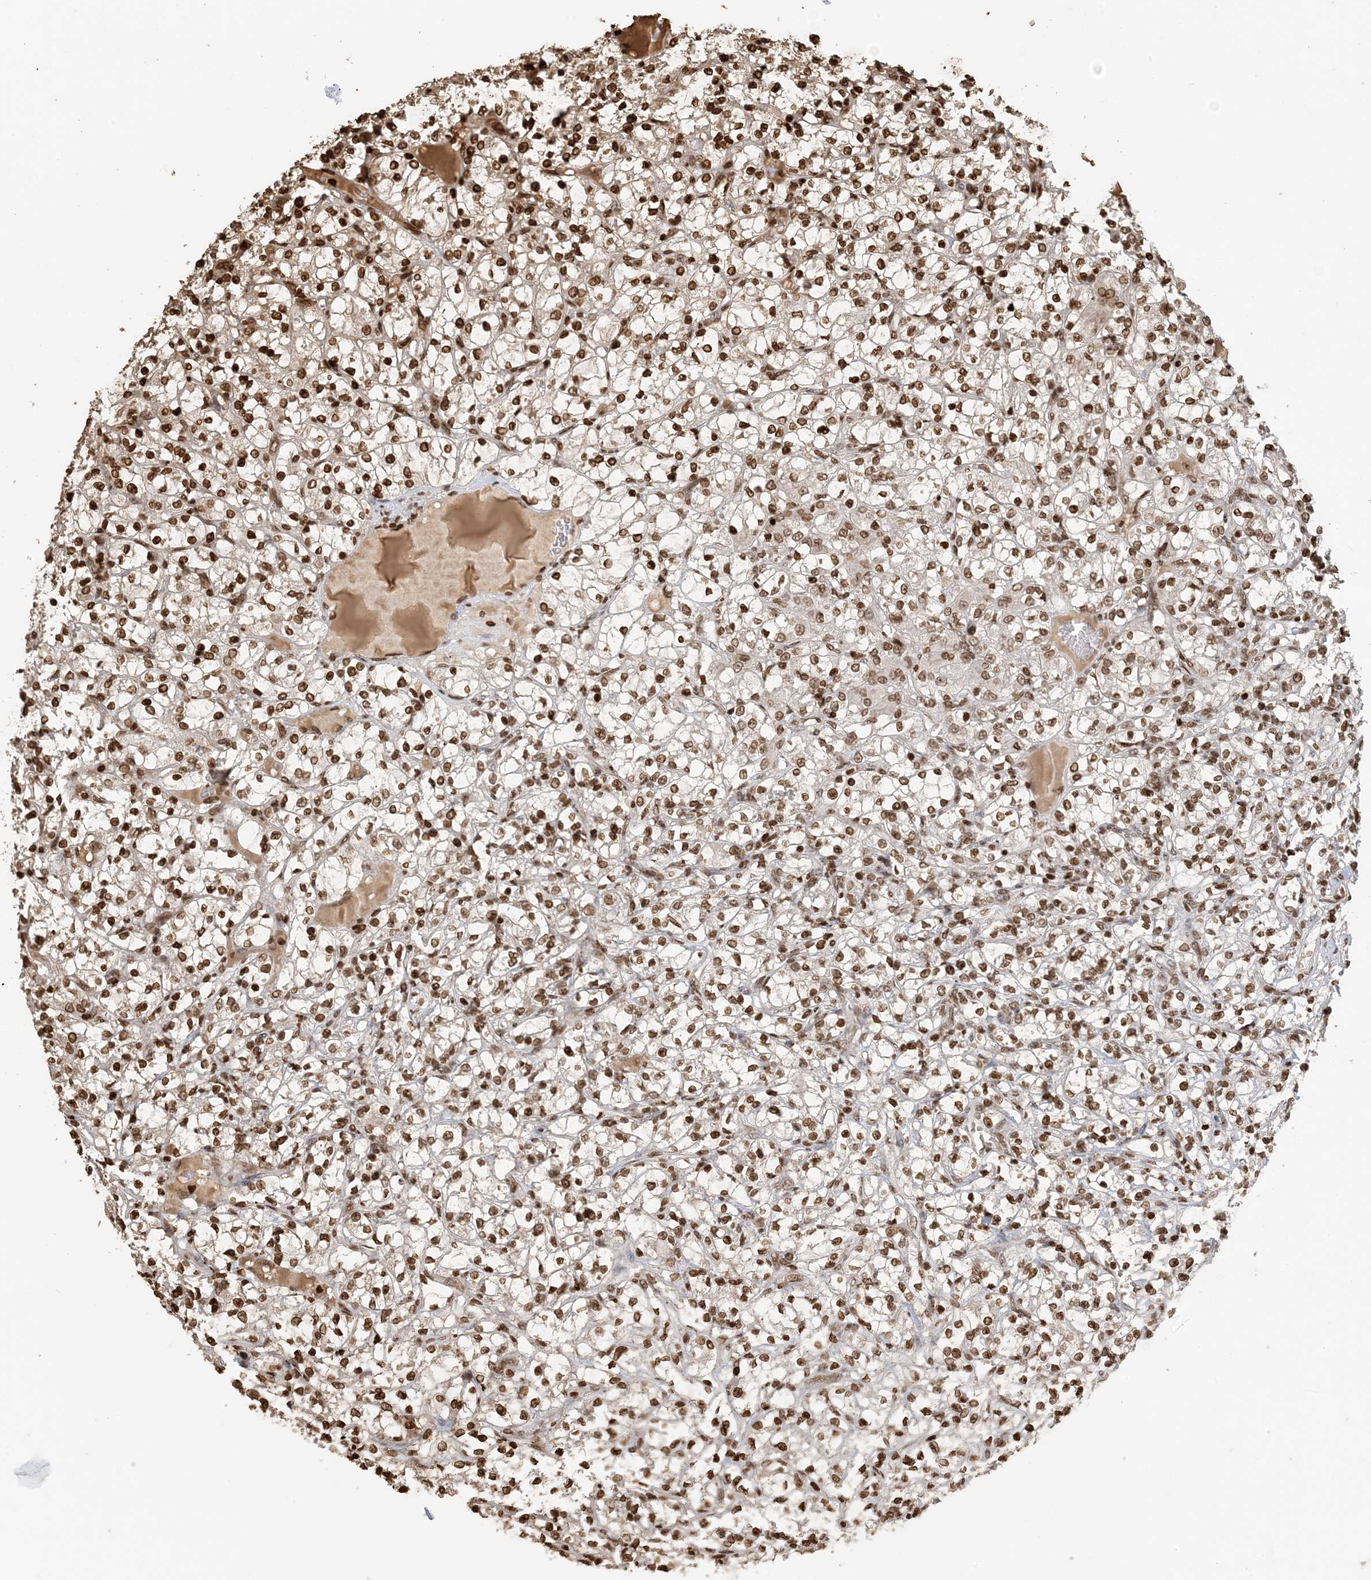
{"staining": {"intensity": "strong", "quantity": ">75%", "location": "nuclear"}, "tissue": "renal cancer", "cell_type": "Tumor cells", "image_type": "cancer", "snomed": [{"axis": "morphology", "description": "Adenocarcinoma, NOS"}, {"axis": "topography", "description": "Kidney"}], "caption": "High-power microscopy captured an immunohistochemistry (IHC) micrograph of renal adenocarcinoma, revealing strong nuclear staining in about >75% of tumor cells.", "gene": "H3-3B", "patient": {"sex": "female", "age": 69}}